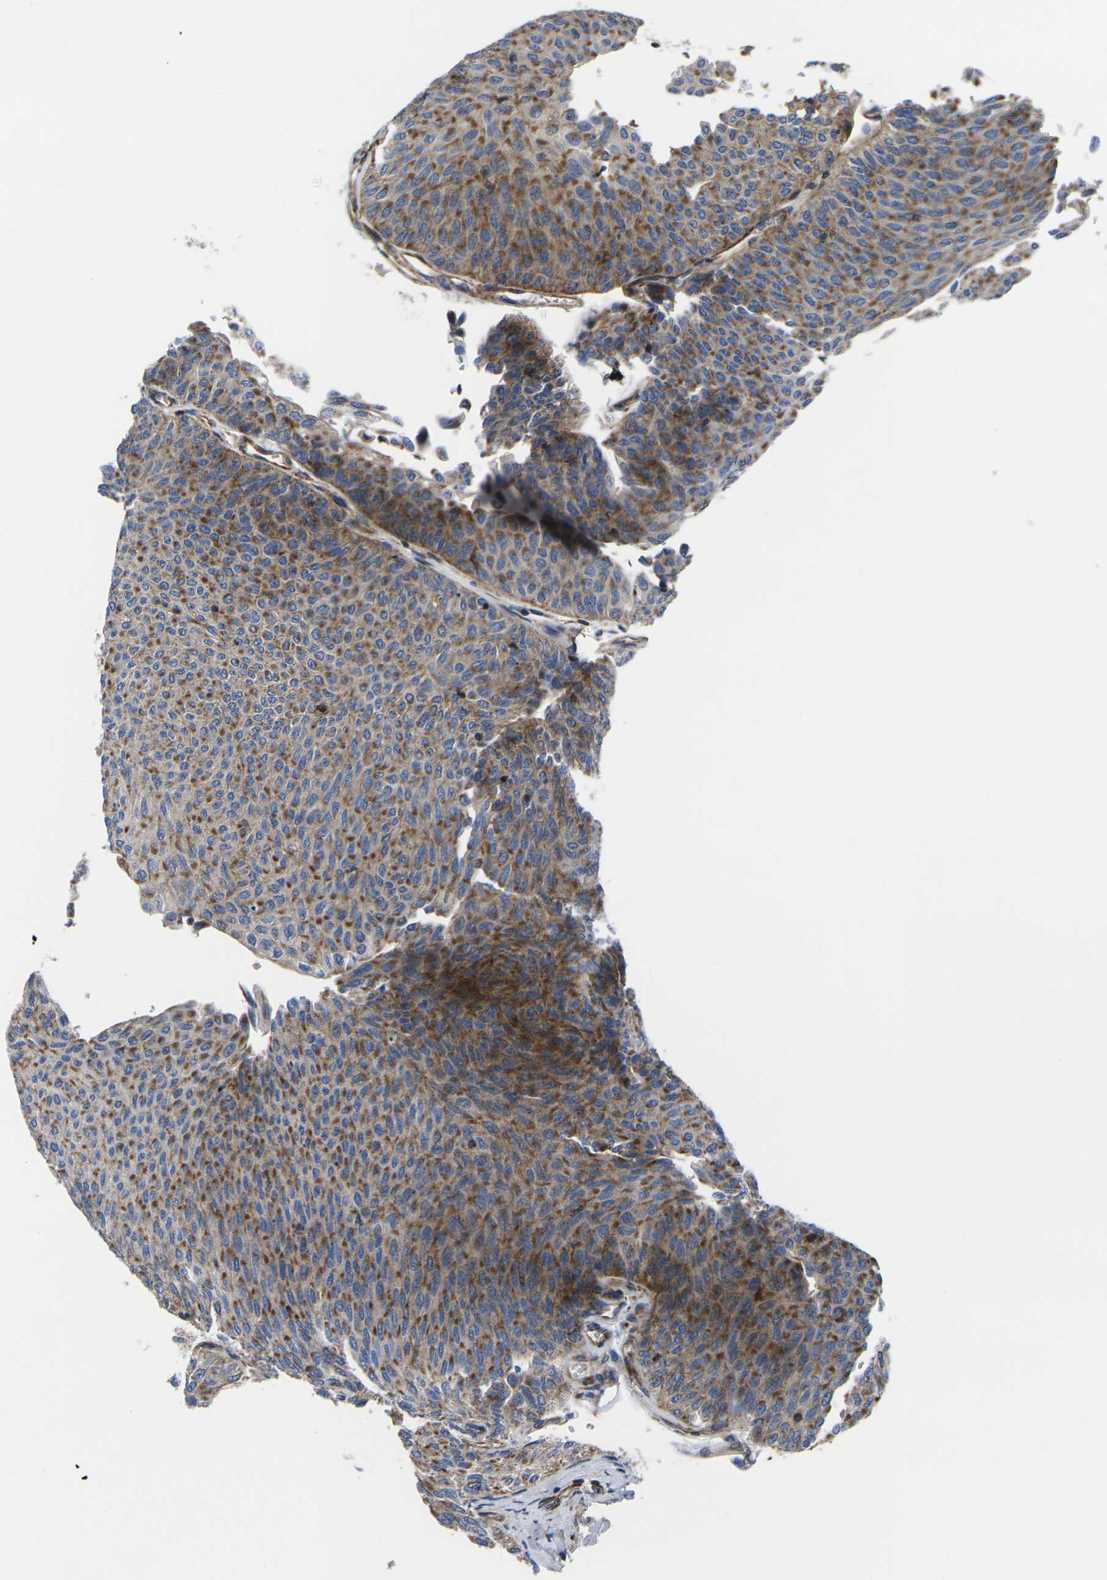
{"staining": {"intensity": "moderate", "quantity": ">75%", "location": "cytoplasmic/membranous"}, "tissue": "urothelial cancer", "cell_type": "Tumor cells", "image_type": "cancer", "snomed": [{"axis": "morphology", "description": "Urothelial carcinoma, Low grade"}, {"axis": "topography", "description": "Urinary bladder"}], "caption": "This is an image of immunohistochemistry staining of urothelial cancer, which shows moderate positivity in the cytoplasmic/membranous of tumor cells.", "gene": "GPR4", "patient": {"sex": "male", "age": 78}}